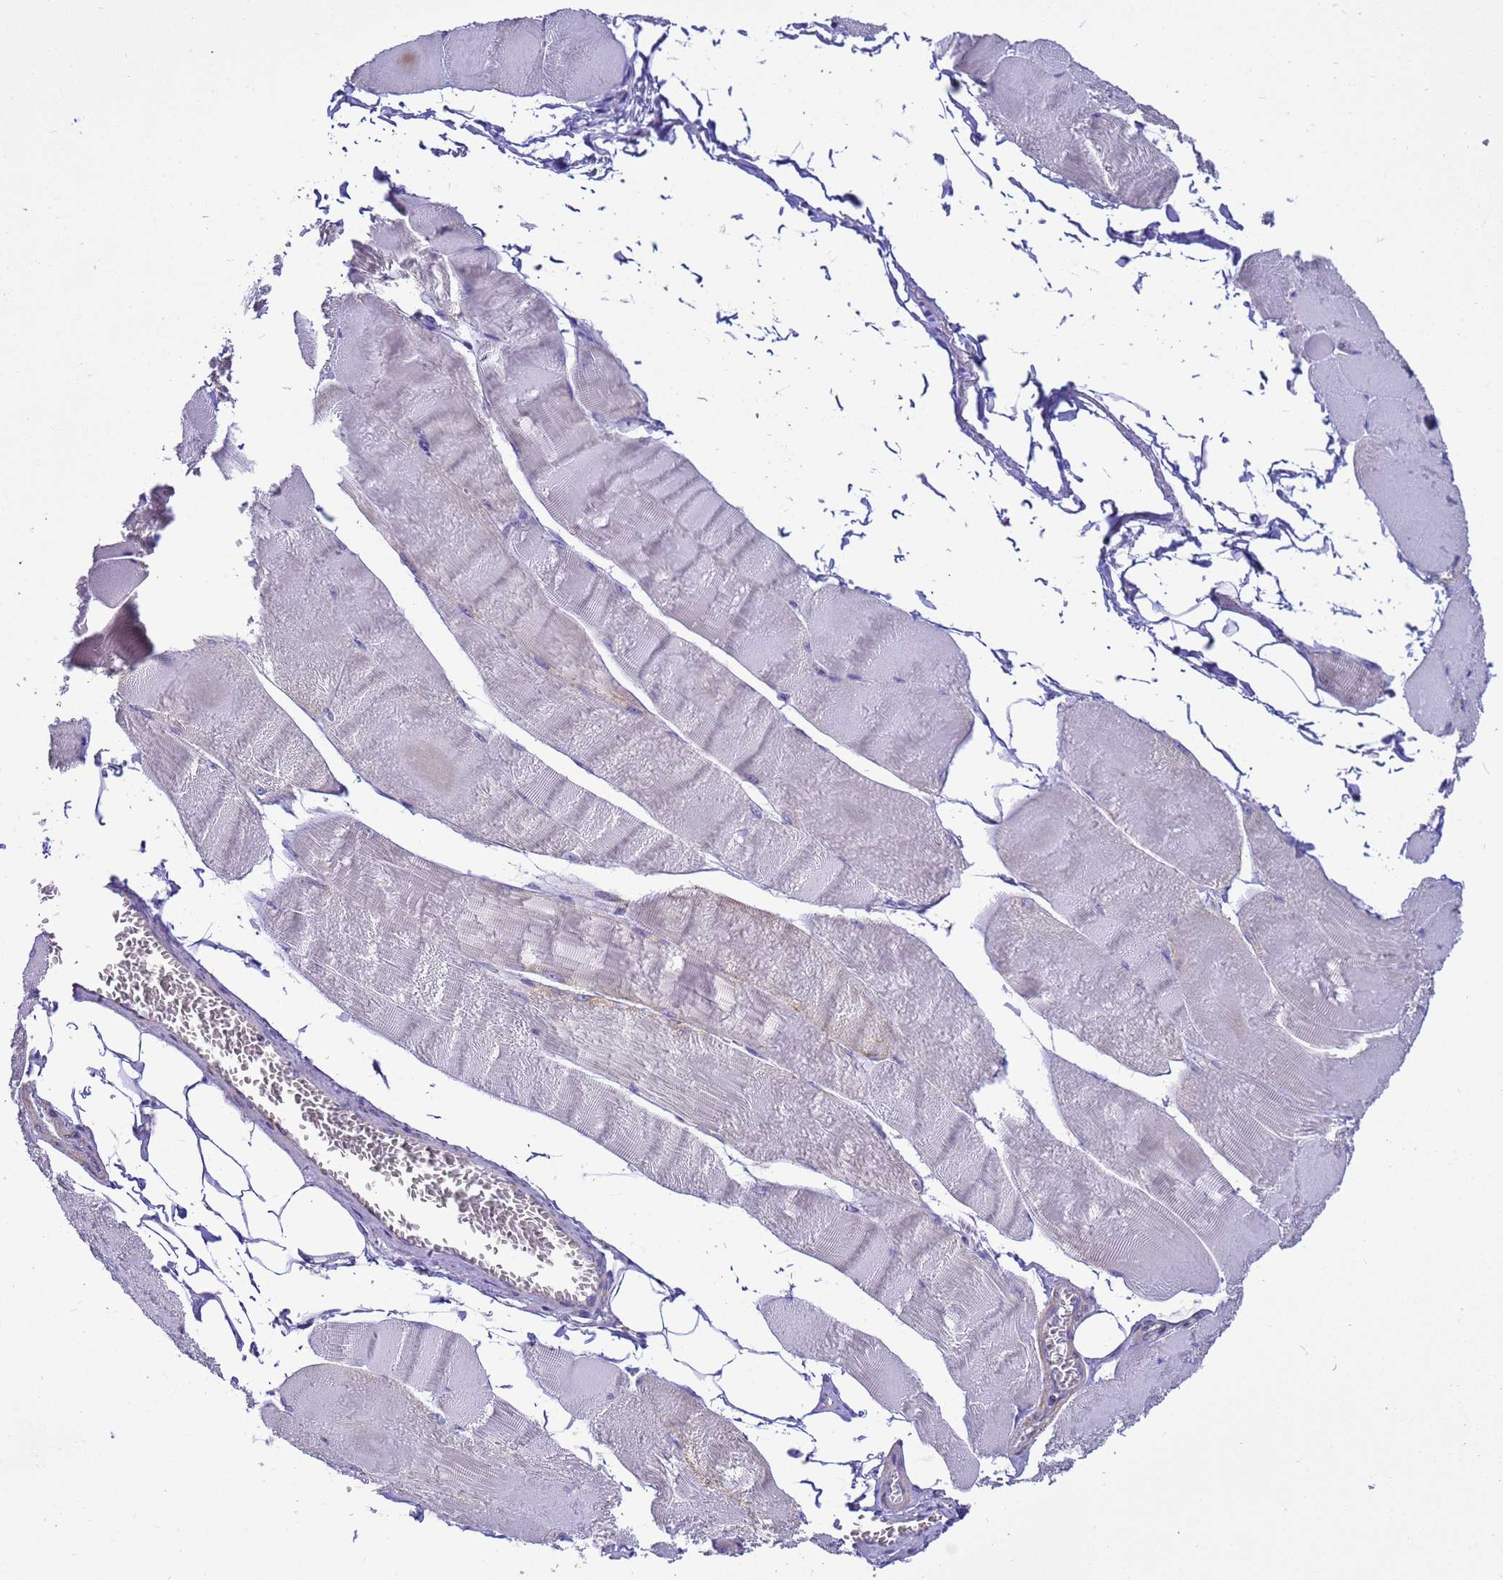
{"staining": {"intensity": "negative", "quantity": "none", "location": "none"}, "tissue": "skeletal muscle", "cell_type": "Myocytes", "image_type": "normal", "snomed": [{"axis": "morphology", "description": "Normal tissue, NOS"}, {"axis": "morphology", "description": "Basal cell carcinoma"}, {"axis": "topography", "description": "Skeletal muscle"}], "caption": "Immunohistochemistry photomicrograph of unremarkable skeletal muscle stained for a protein (brown), which displays no staining in myocytes.", "gene": "RNF165", "patient": {"sex": "female", "age": 64}}